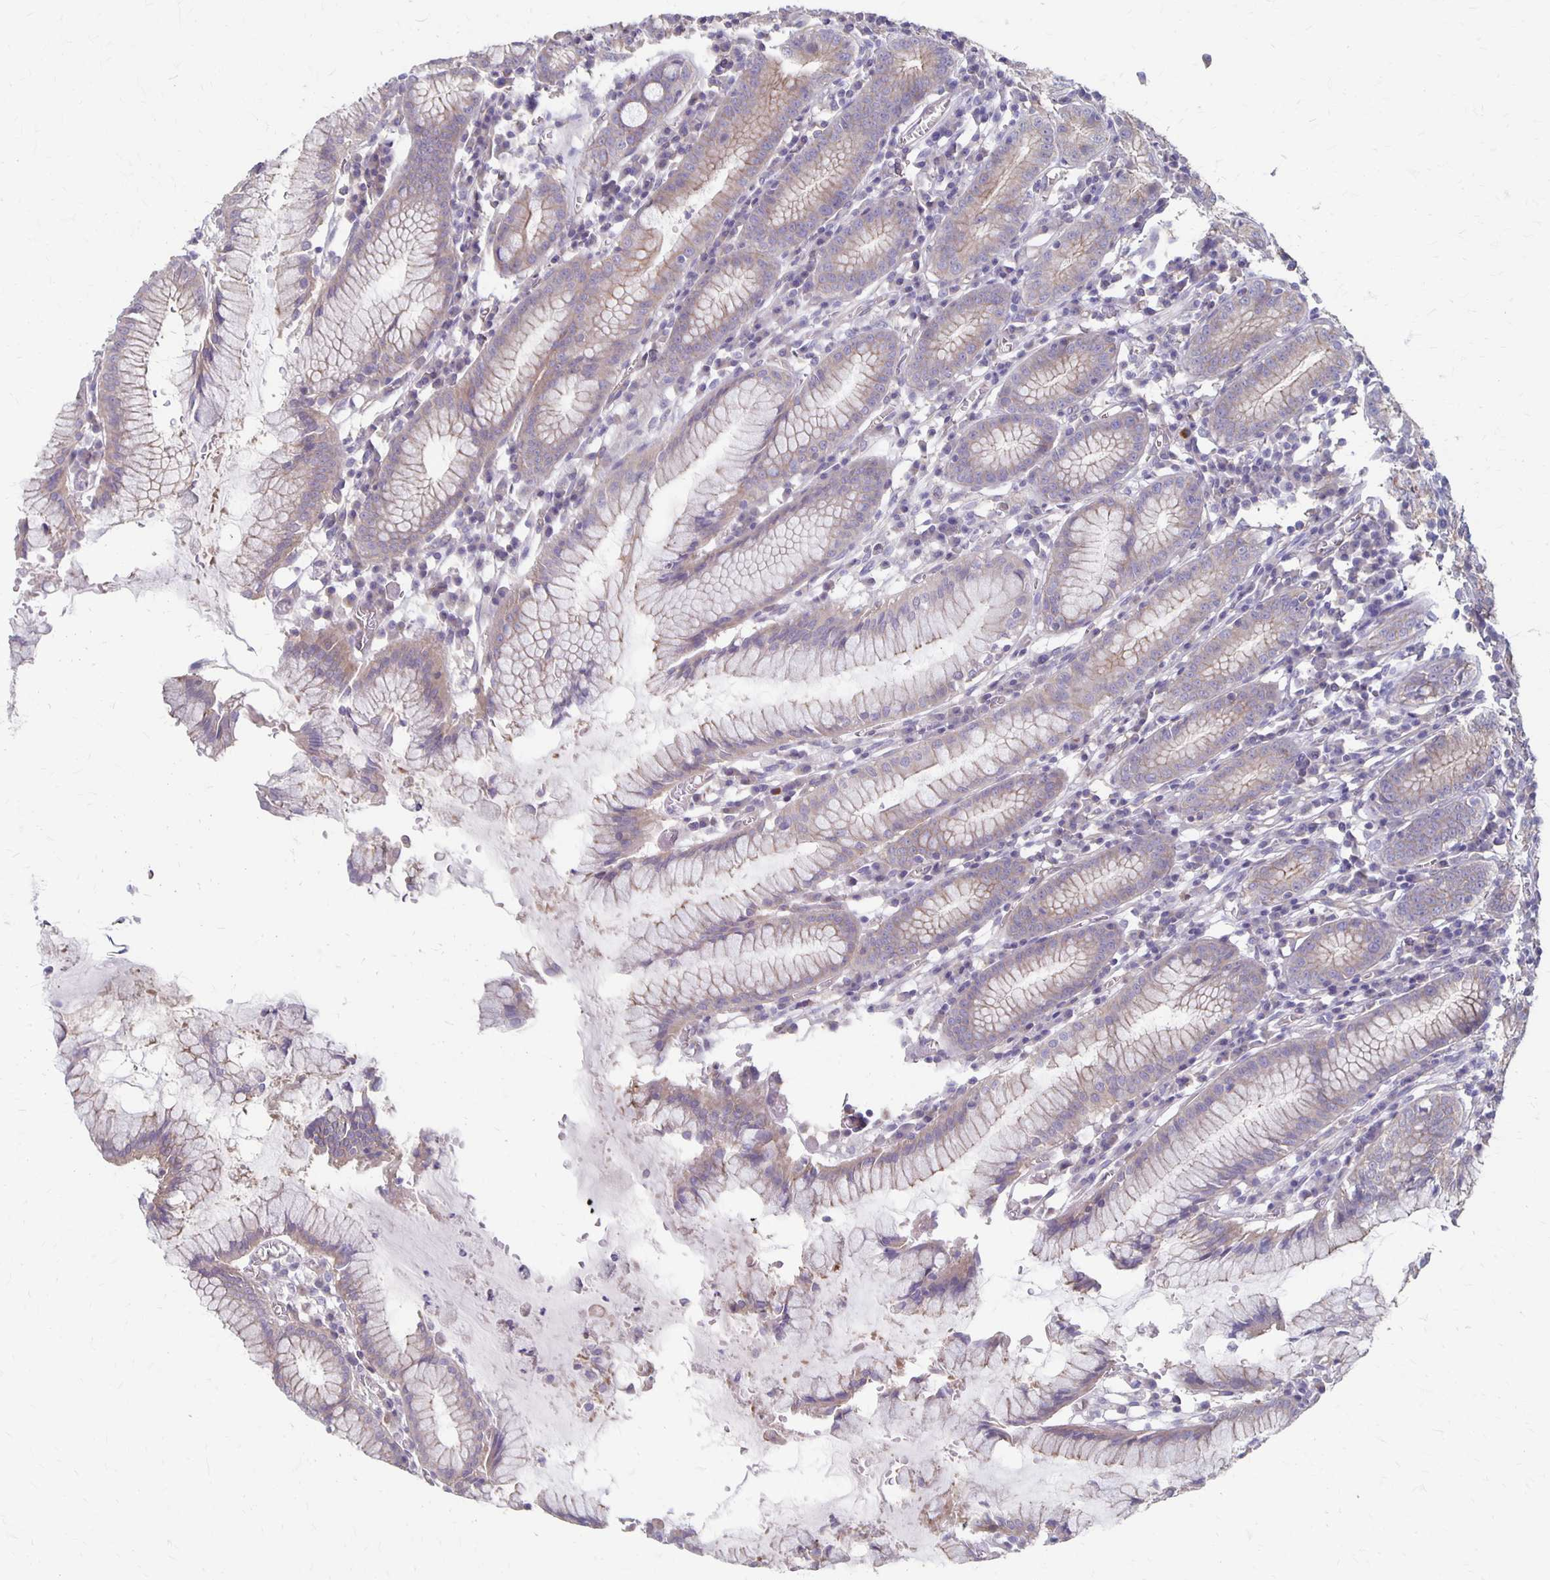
{"staining": {"intensity": "moderate", "quantity": "25%-75%", "location": "cytoplasmic/membranous"}, "tissue": "stomach", "cell_type": "Glandular cells", "image_type": "normal", "snomed": [{"axis": "morphology", "description": "Normal tissue, NOS"}, {"axis": "topography", "description": "Stomach"}], "caption": "A high-resolution photomicrograph shows IHC staining of benign stomach, which shows moderate cytoplasmic/membranous staining in approximately 25%-75% of glandular cells. The staining was performed using DAB to visualize the protein expression in brown, while the nuclei were stained in blue with hematoxylin (Magnification: 20x).", "gene": "PPP1R3E", "patient": {"sex": "male", "age": 55}}